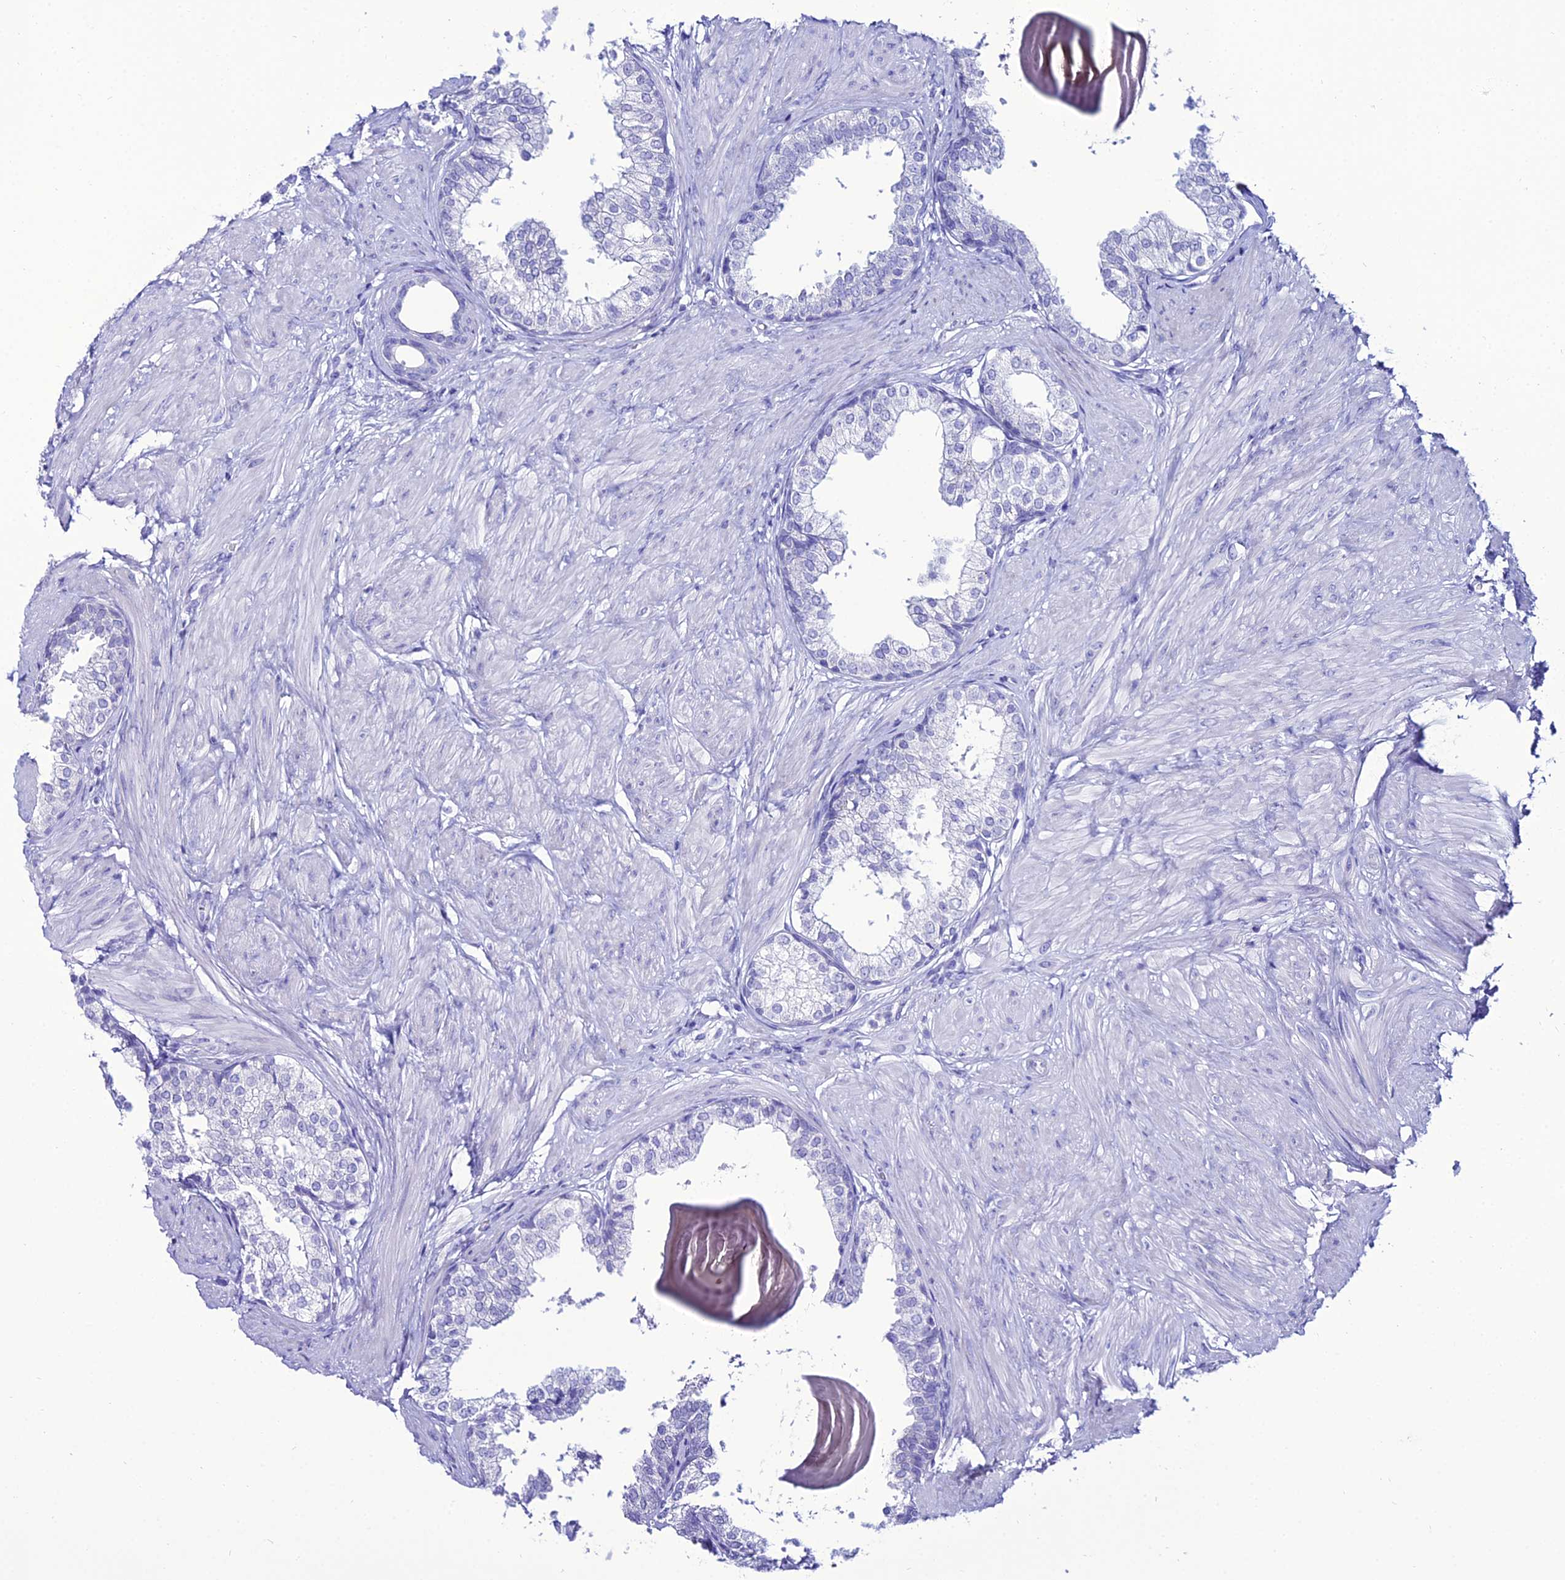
{"staining": {"intensity": "negative", "quantity": "none", "location": "none"}, "tissue": "prostate", "cell_type": "Glandular cells", "image_type": "normal", "snomed": [{"axis": "morphology", "description": "Normal tissue, NOS"}, {"axis": "topography", "description": "Prostate"}], "caption": "An immunohistochemistry histopathology image of unremarkable prostate is shown. There is no staining in glandular cells of prostate.", "gene": "OR4D5", "patient": {"sex": "male", "age": 48}}